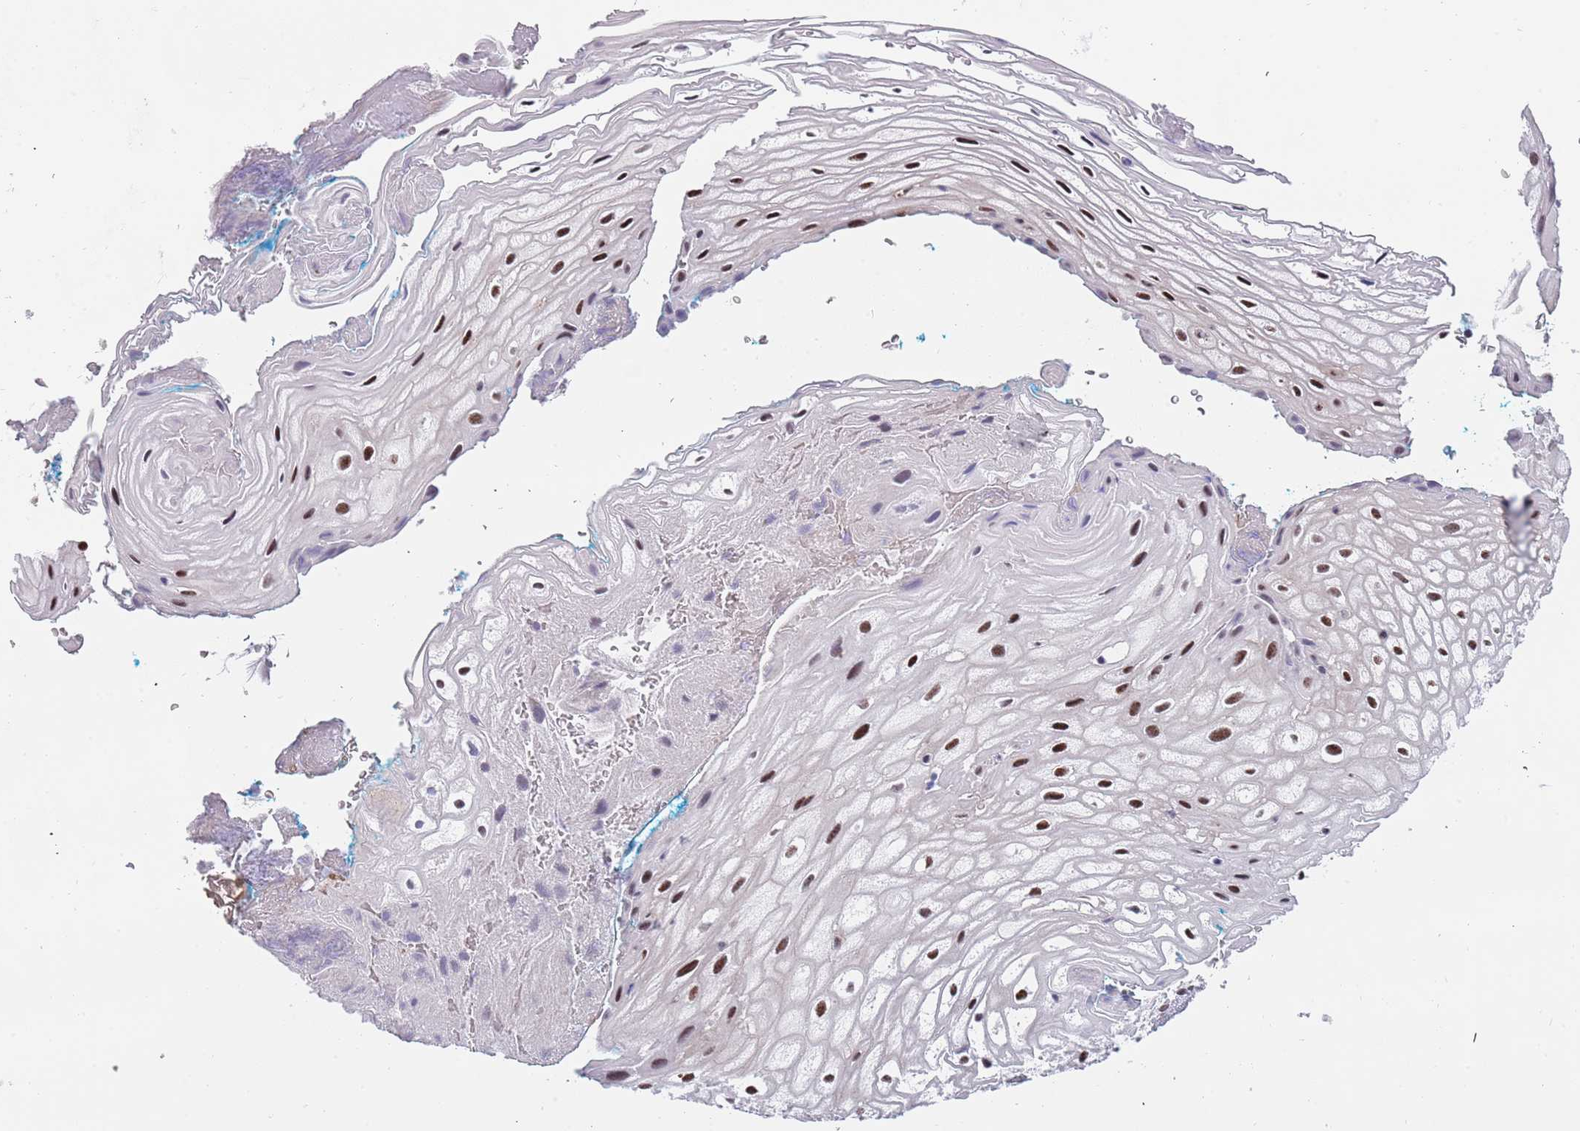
{"staining": {"intensity": "moderate", "quantity": ">75%", "location": "cytoplasmic/membranous,nuclear"}, "tissue": "vagina", "cell_type": "Squamous epithelial cells", "image_type": "normal", "snomed": [{"axis": "morphology", "description": "Normal tissue, NOS"}, {"axis": "morphology", "description": "Adenocarcinoma, NOS"}, {"axis": "topography", "description": "Rectum"}, {"axis": "topography", "description": "Vagina"}], "caption": "Moderate cytoplasmic/membranous,nuclear expression for a protein is present in approximately >75% of squamous epithelial cells of normal vagina using IHC.", "gene": "KLHDC2", "patient": {"sex": "female", "age": 71}}